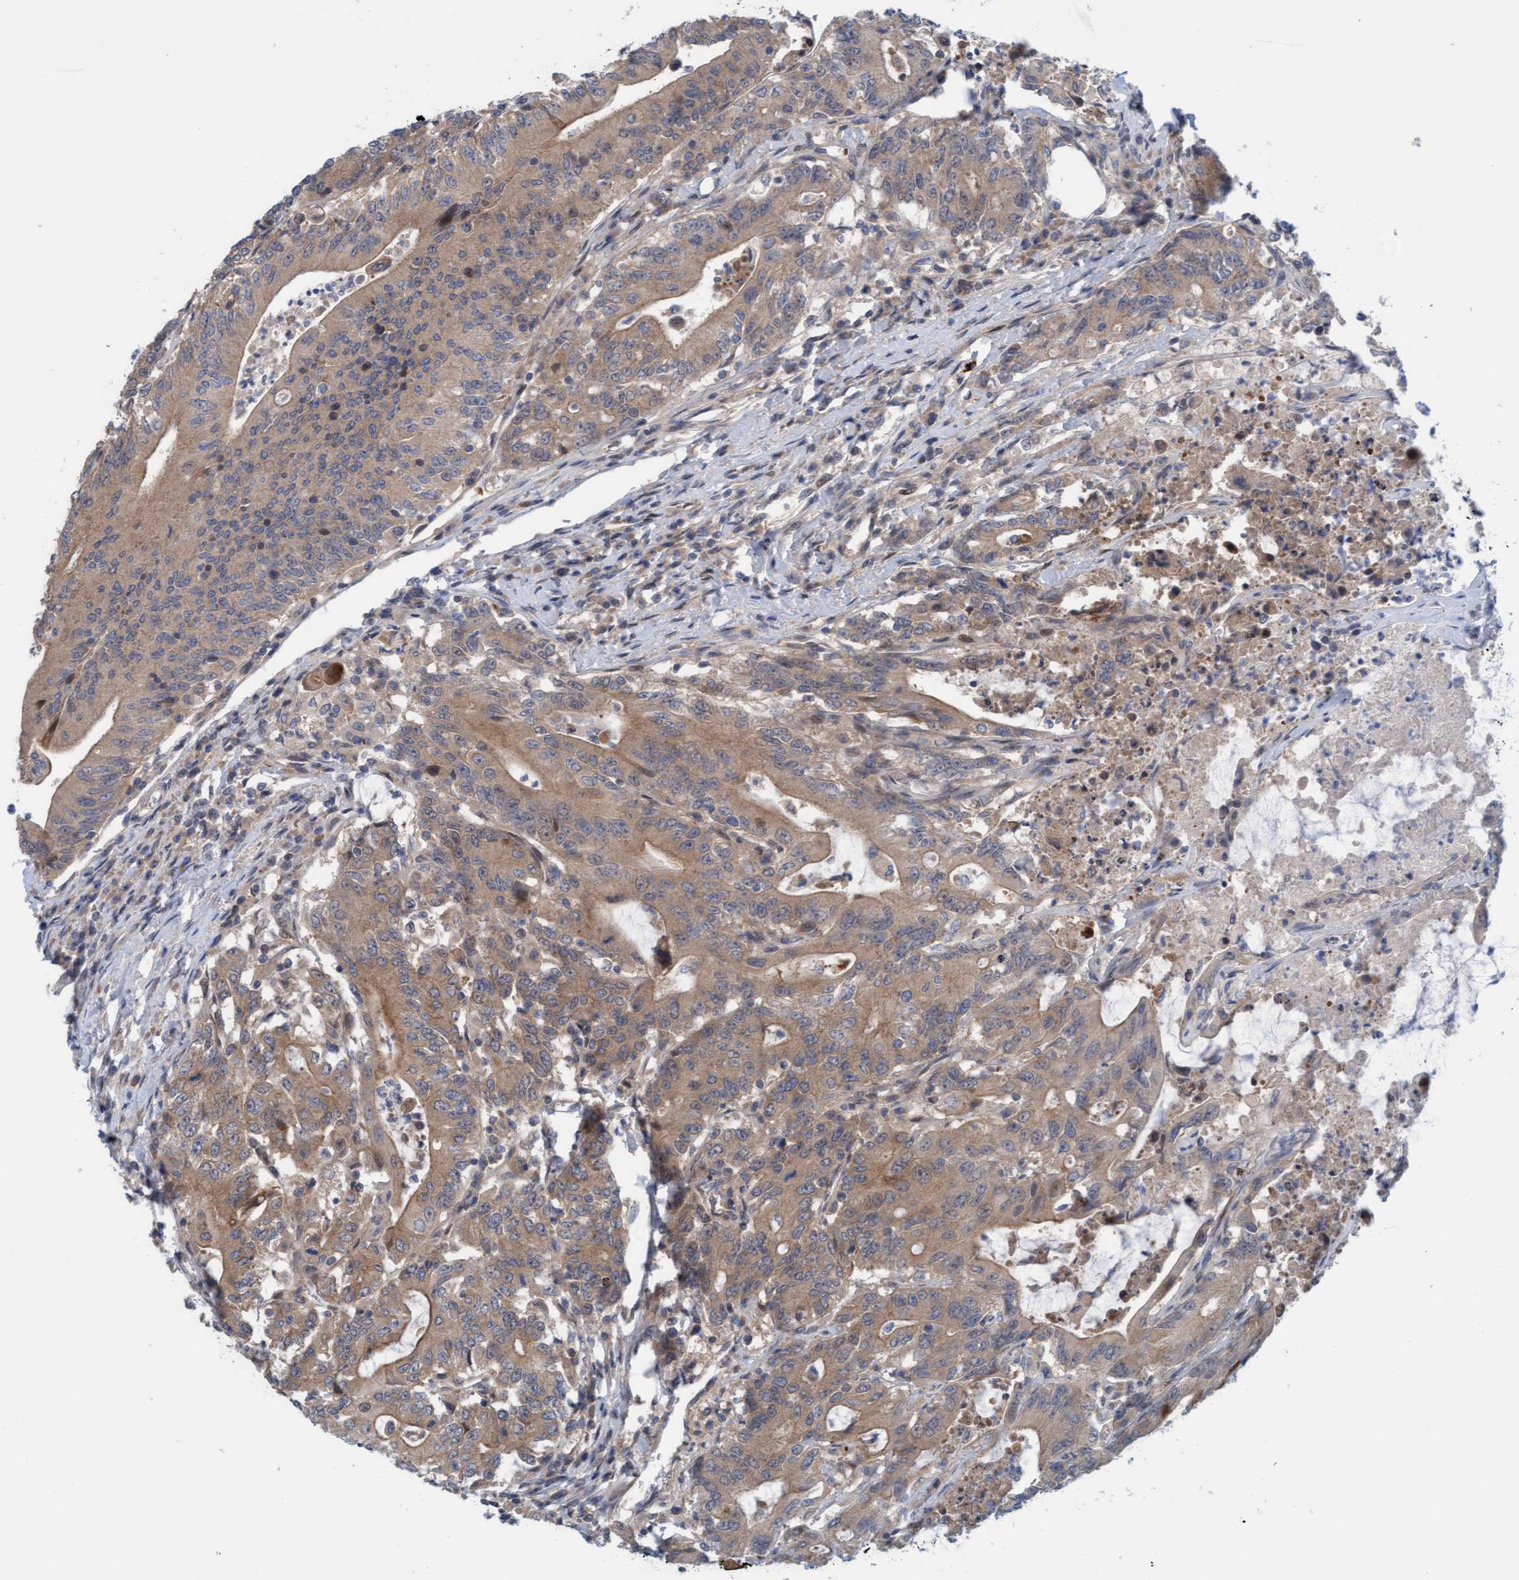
{"staining": {"intensity": "moderate", "quantity": ">75%", "location": "cytoplasmic/membranous"}, "tissue": "colorectal cancer", "cell_type": "Tumor cells", "image_type": "cancer", "snomed": [{"axis": "morphology", "description": "Adenocarcinoma, NOS"}, {"axis": "topography", "description": "Colon"}], "caption": "The histopathology image exhibits immunohistochemical staining of colorectal cancer (adenocarcinoma). There is moderate cytoplasmic/membranous expression is present in about >75% of tumor cells. (Brightfield microscopy of DAB IHC at high magnification).", "gene": "KLHL25", "patient": {"sex": "female", "age": 77}}